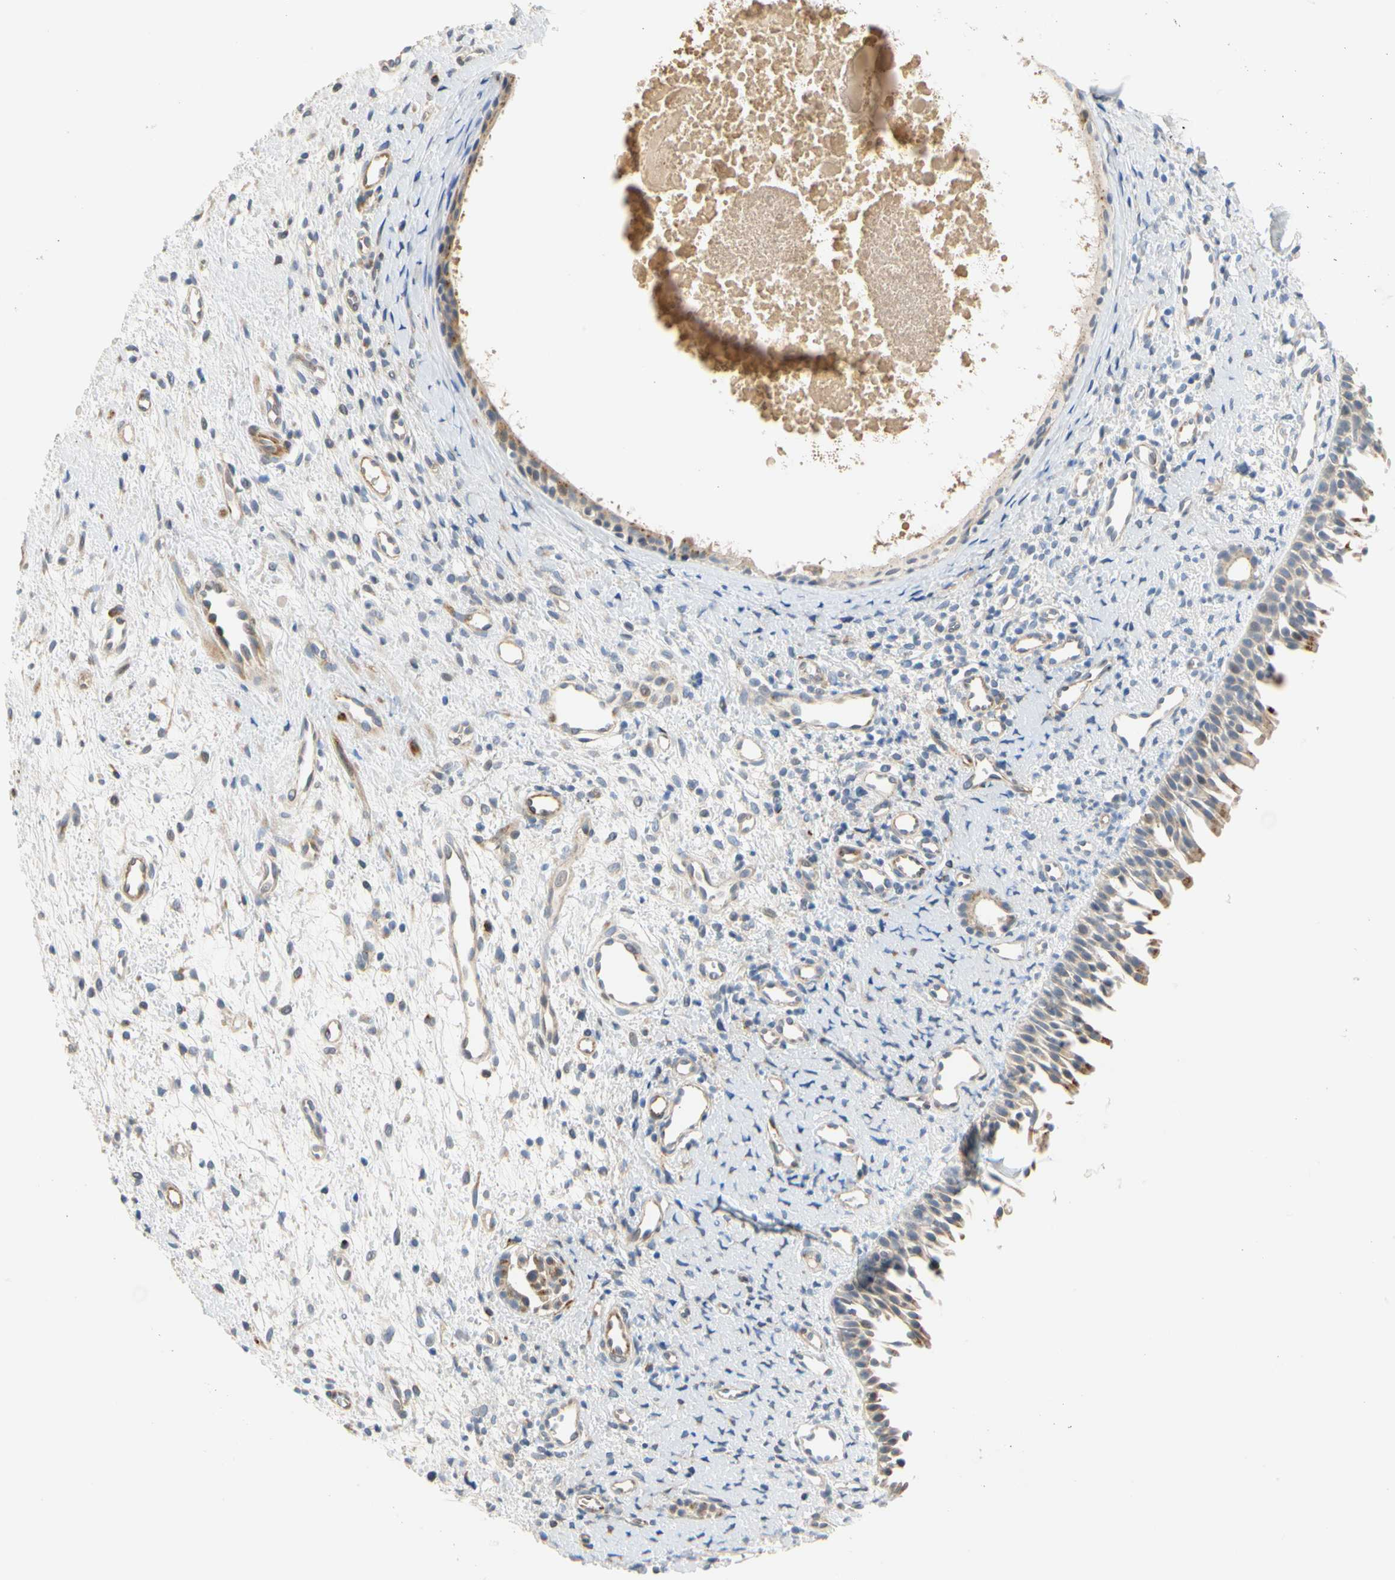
{"staining": {"intensity": "weak", "quantity": "<25%", "location": "cytoplasmic/membranous"}, "tissue": "nasopharynx", "cell_type": "Respiratory epithelial cells", "image_type": "normal", "snomed": [{"axis": "morphology", "description": "Normal tissue, NOS"}, {"axis": "topography", "description": "Nasopharynx"}], "caption": "Respiratory epithelial cells are negative for protein expression in benign human nasopharynx. (DAB immunohistochemistry (IHC), high magnification).", "gene": "ZNF236", "patient": {"sex": "male", "age": 22}}